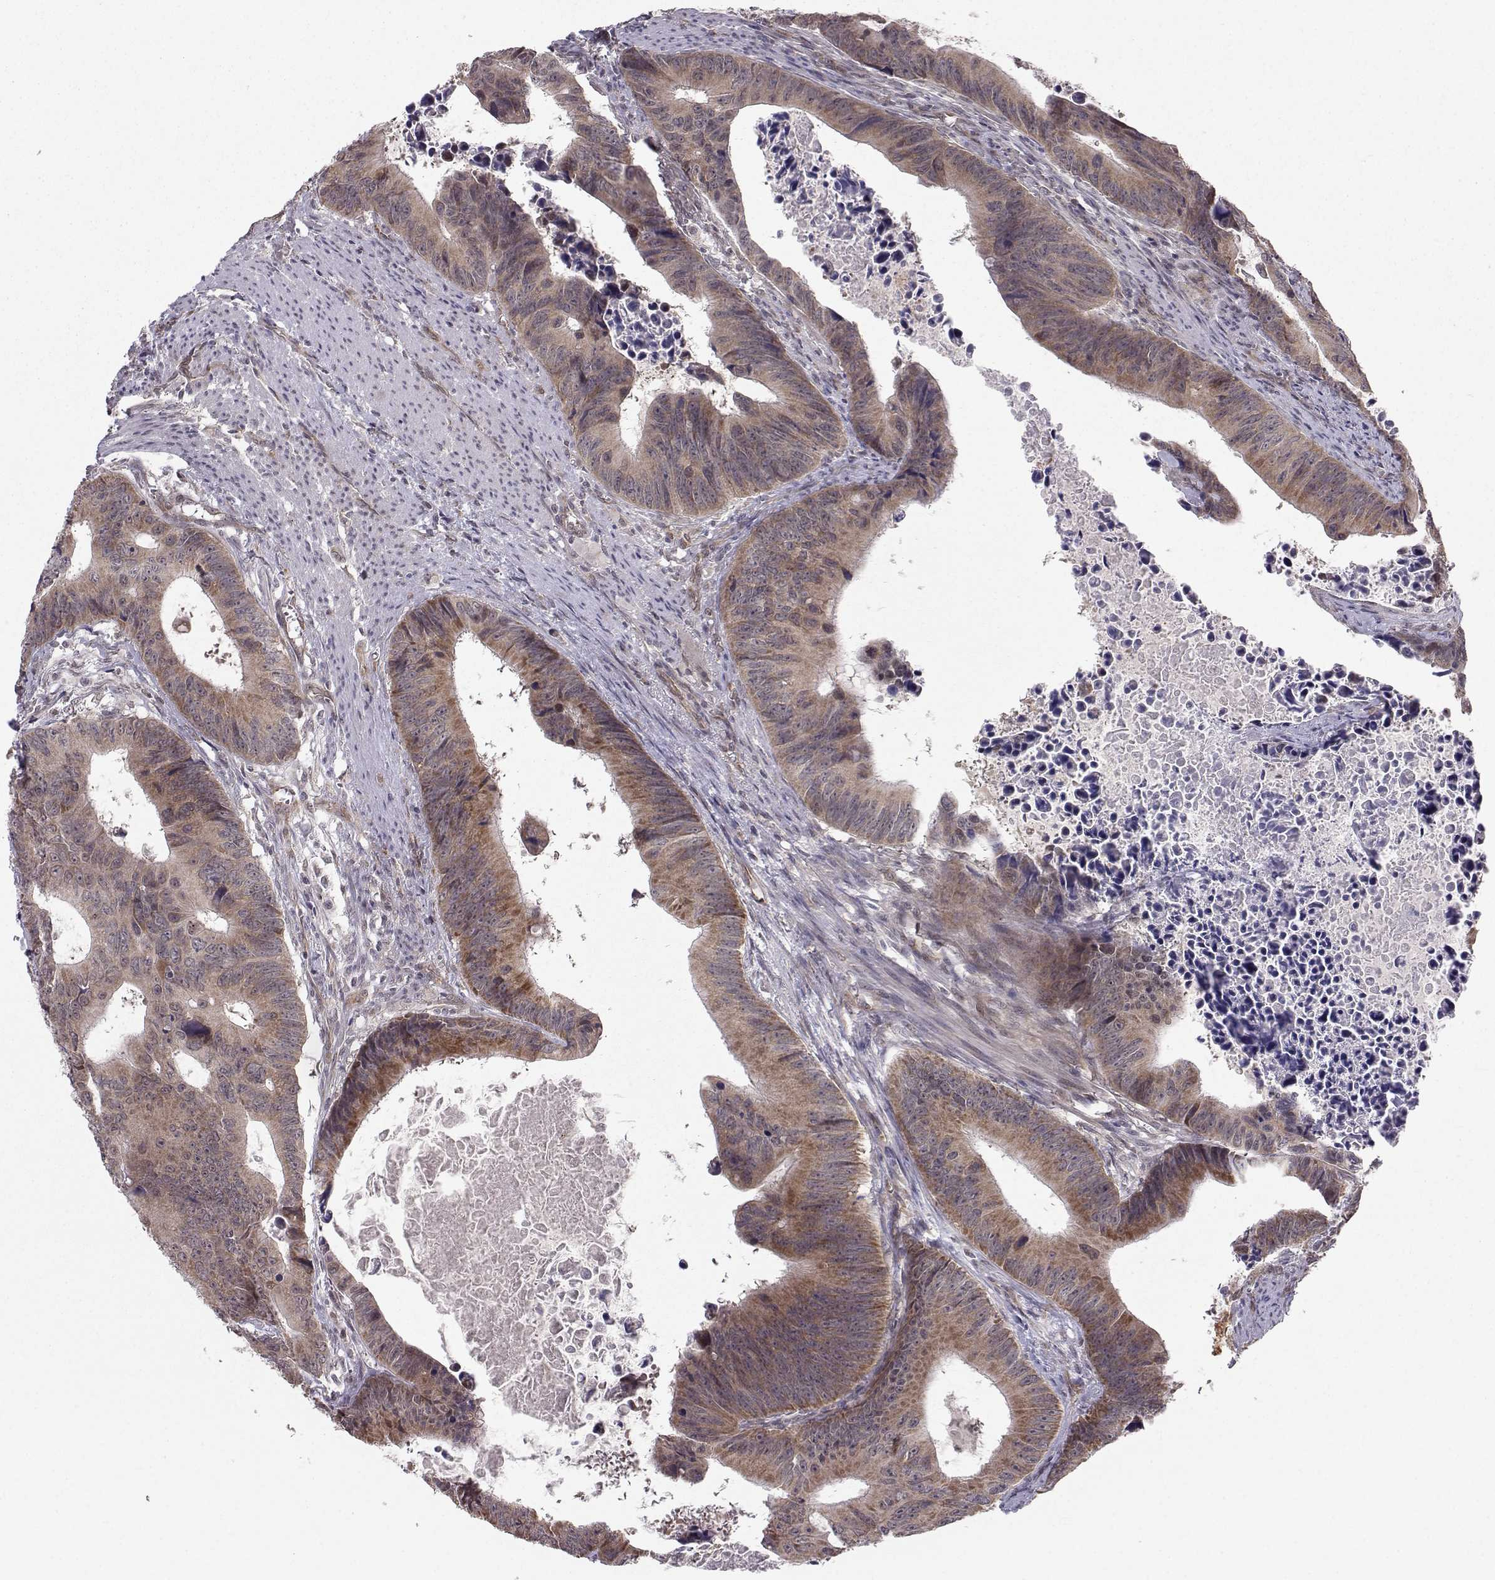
{"staining": {"intensity": "moderate", "quantity": "25%-75%", "location": "cytoplasmic/membranous"}, "tissue": "colorectal cancer", "cell_type": "Tumor cells", "image_type": "cancer", "snomed": [{"axis": "morphology", "description": "Adenocarcinoma, NOS"}, {"axis": "topography", "description": "Colon"}], "caption": "IHC image of colorectal cancer stained for a protein (brown), which displays medium levels of moderate cytoplasmic/membranous staining in approximately 25%-75% of tumor cells.", "gene": "PKN2", "patient": {"sex": "female", "age": 87}}